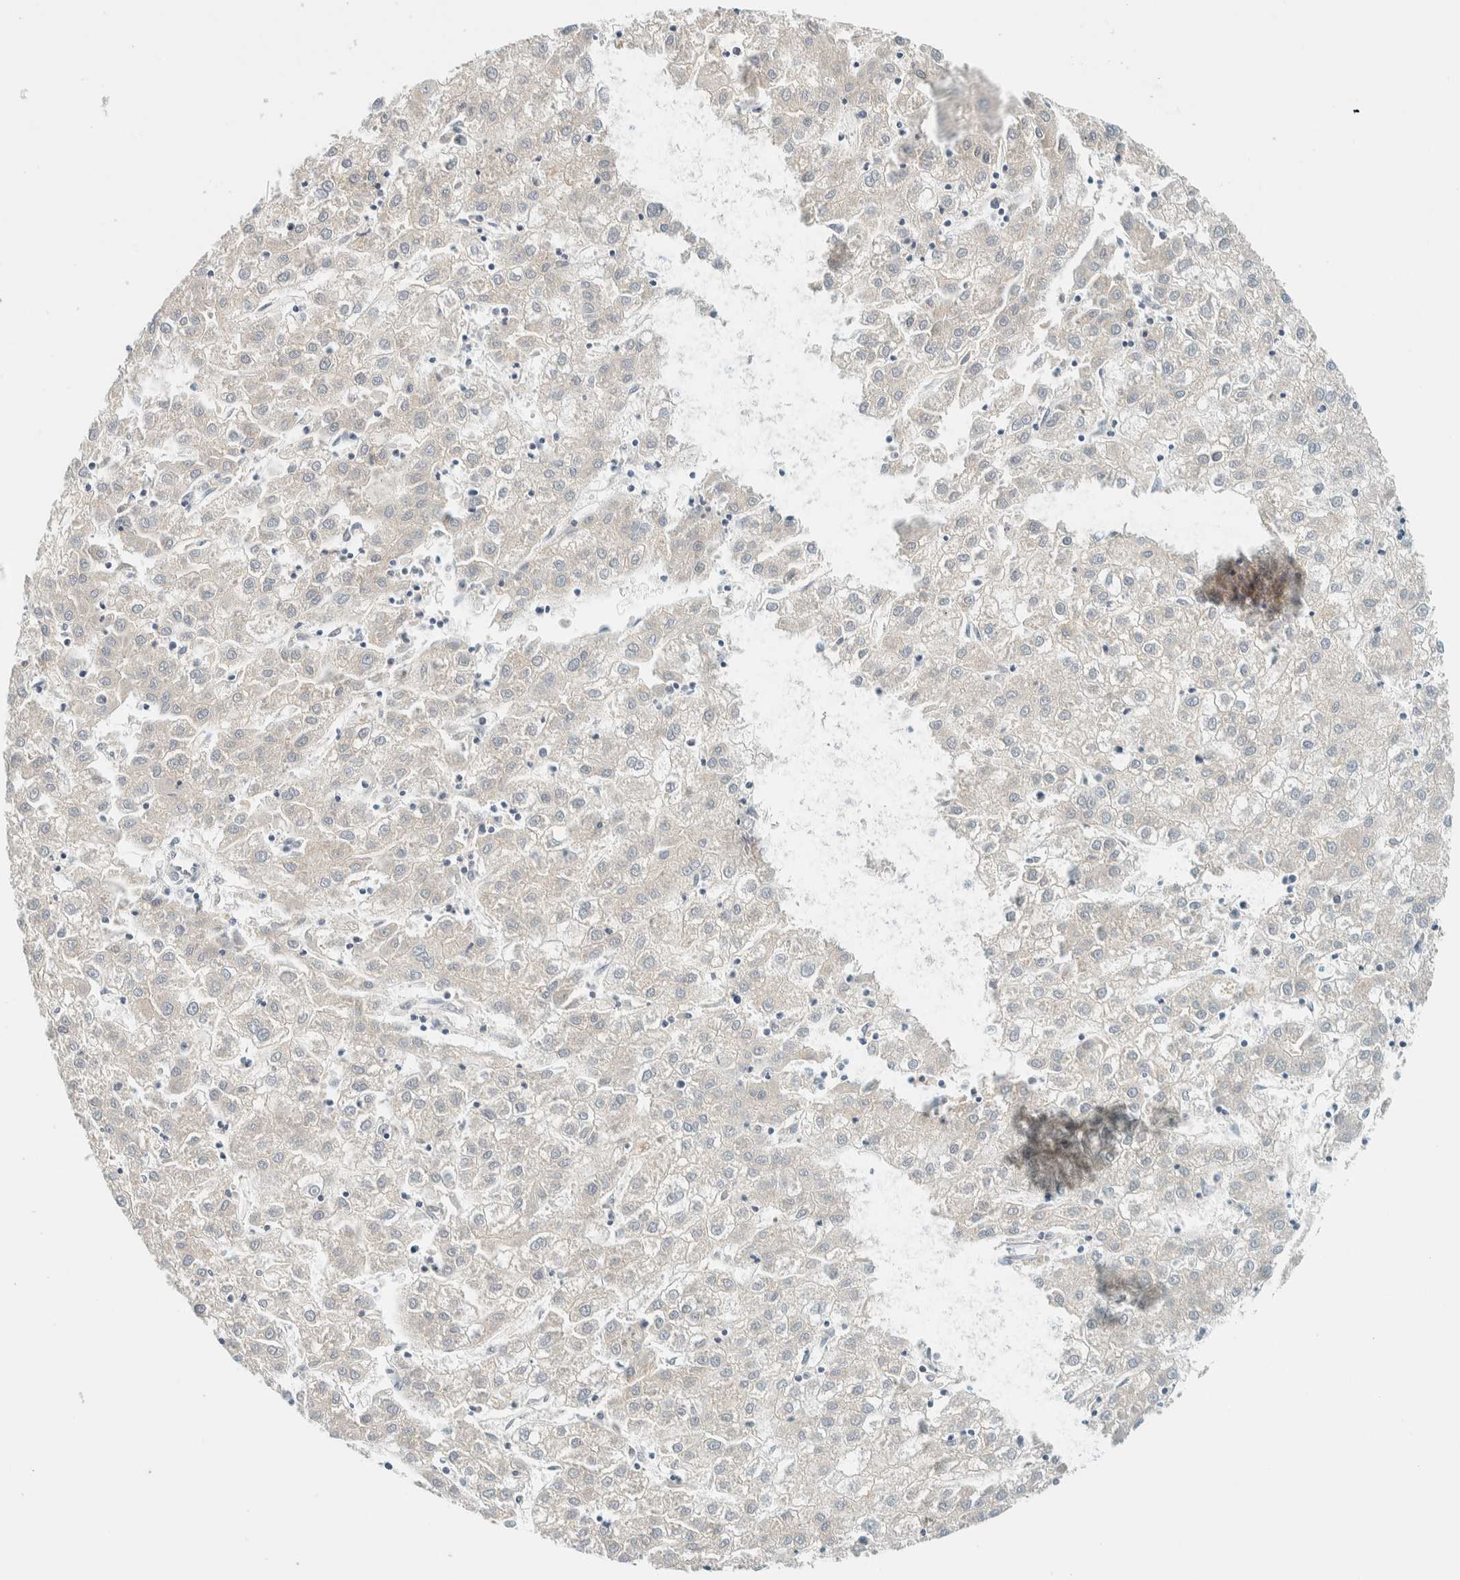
{"staining": {"intensity": "negative", "quantity": "none", "location": "none"}, "tissue": "liver cancer", "cell_type": "Tumor cells", "image_type": "cancer", "snomed": [{"axis": "morphology", "description": "Carcinoma, Hepatocellular, NOS"}, {"axis": "topography", "description": "Liver"}], "caption": "Immunohistochemistry of human liver cancer (hepatocellular carcinoma) exhibits no expression in tumor cells.", "gene": "SUMF2", "patient": {"sex": "male", "age": 72}}